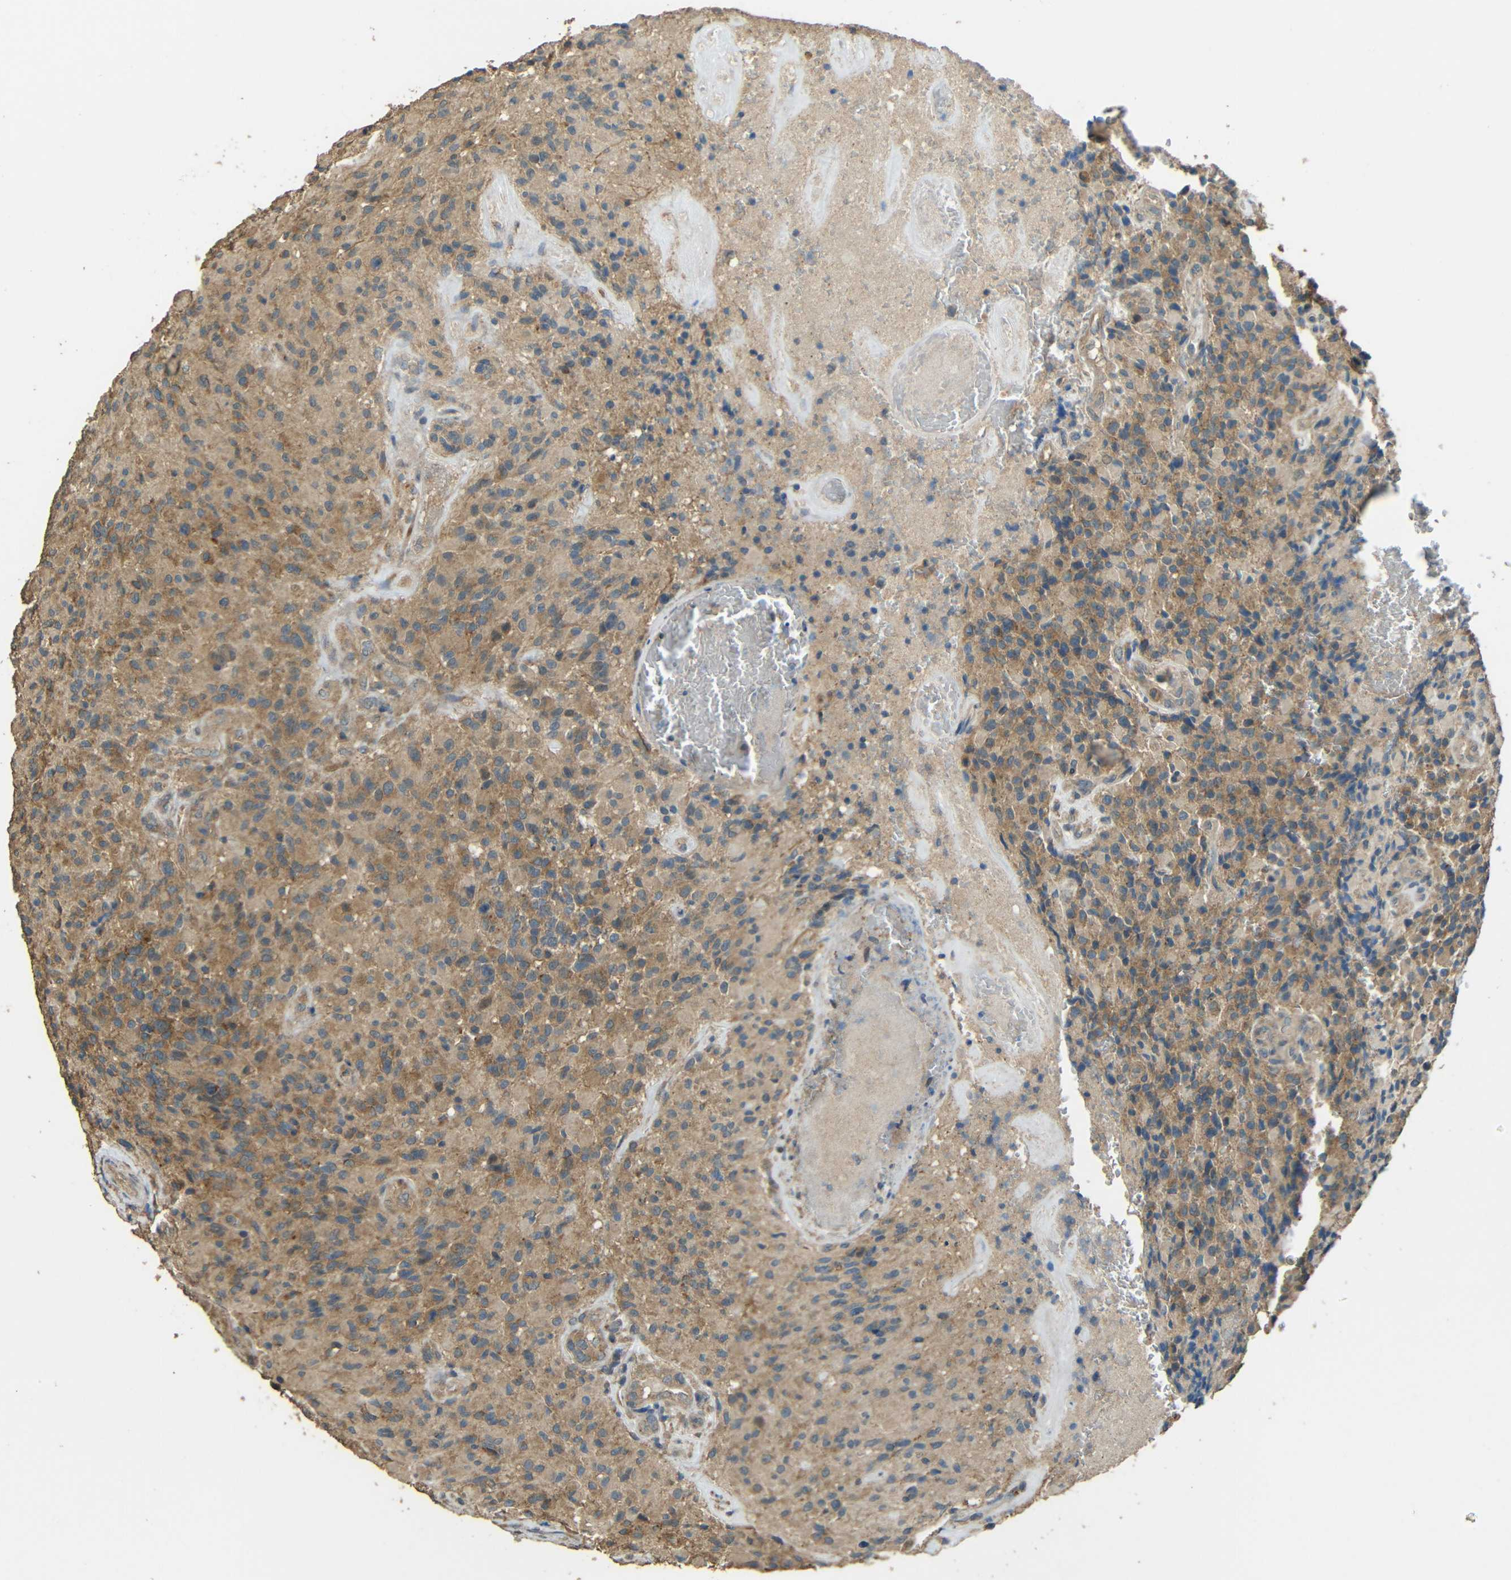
{"staining": {"intensity": "moderate", "quantity": ">75%", "location": "cytoplasmic/membranous"}, "tissue": "glioma", "cell_type": "Tumor cells", "image_type": "cancer", "snomed": [{"axis": "morphology", "description": "Glioma, malignant, High grade"}, {"axis": "topography", "description": "Brain"}], "caption": "Protein staining of glioma tissue displays moderate cytoplasmic/membranous positivity in approximately >75% of tumor cells.", "gene": "ACACA", "patient": {"sex": "male", "age": 71}}